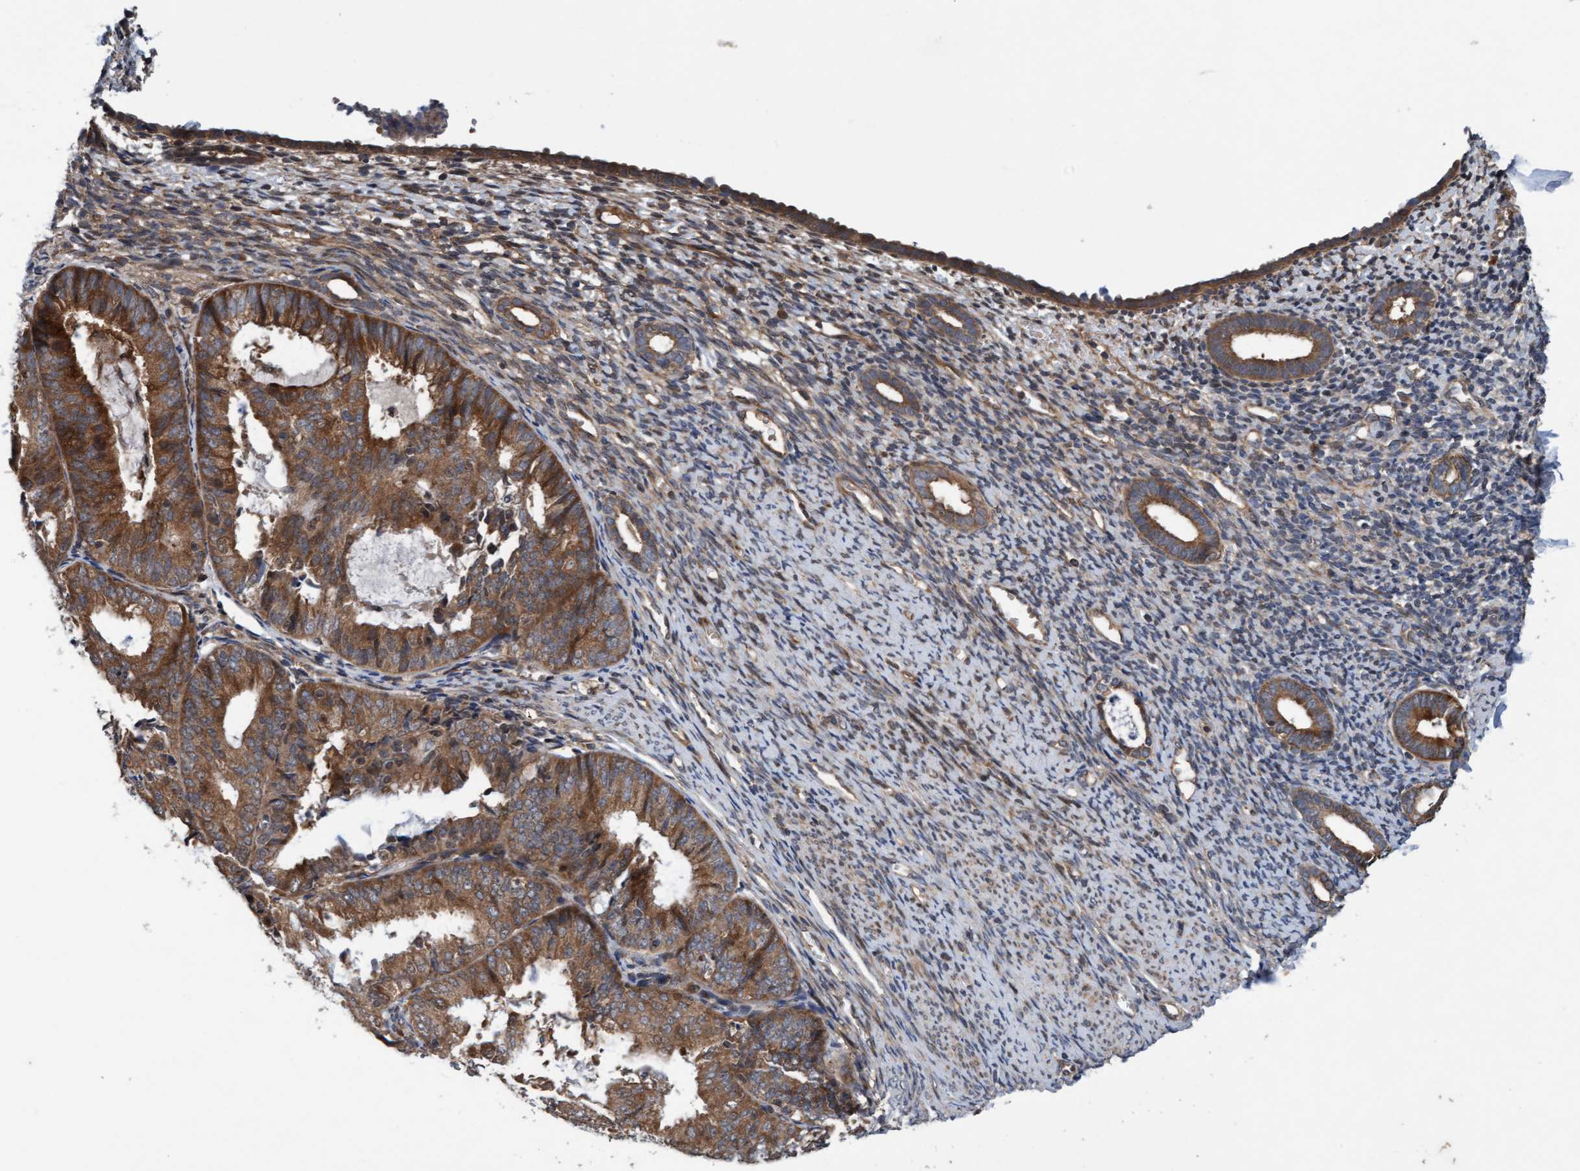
{"staining": {"intensity": "weak", "quantity": ">75%", "location": "cytoplasmic/membranous"}, "tissue": "endometrium", "cell_type": "Cells in endometrial stroma", "image_type": "normal", "snomed": [{"axis": "morphology", "description": "Normal tissue, NOS"}, {"axis": "morphology", "description": "Adenocarcinoma, NOS"}, {"axis": "topography", "description": "Endometrium"}], "caption": "Protein expression by IHC shows weak cytoplasmic/membranous expression in about >75% of cells in endometrial stroma in benign endometrium.", "gene": "MLXIP", "patient": {"sex": "female", "age": 57}}